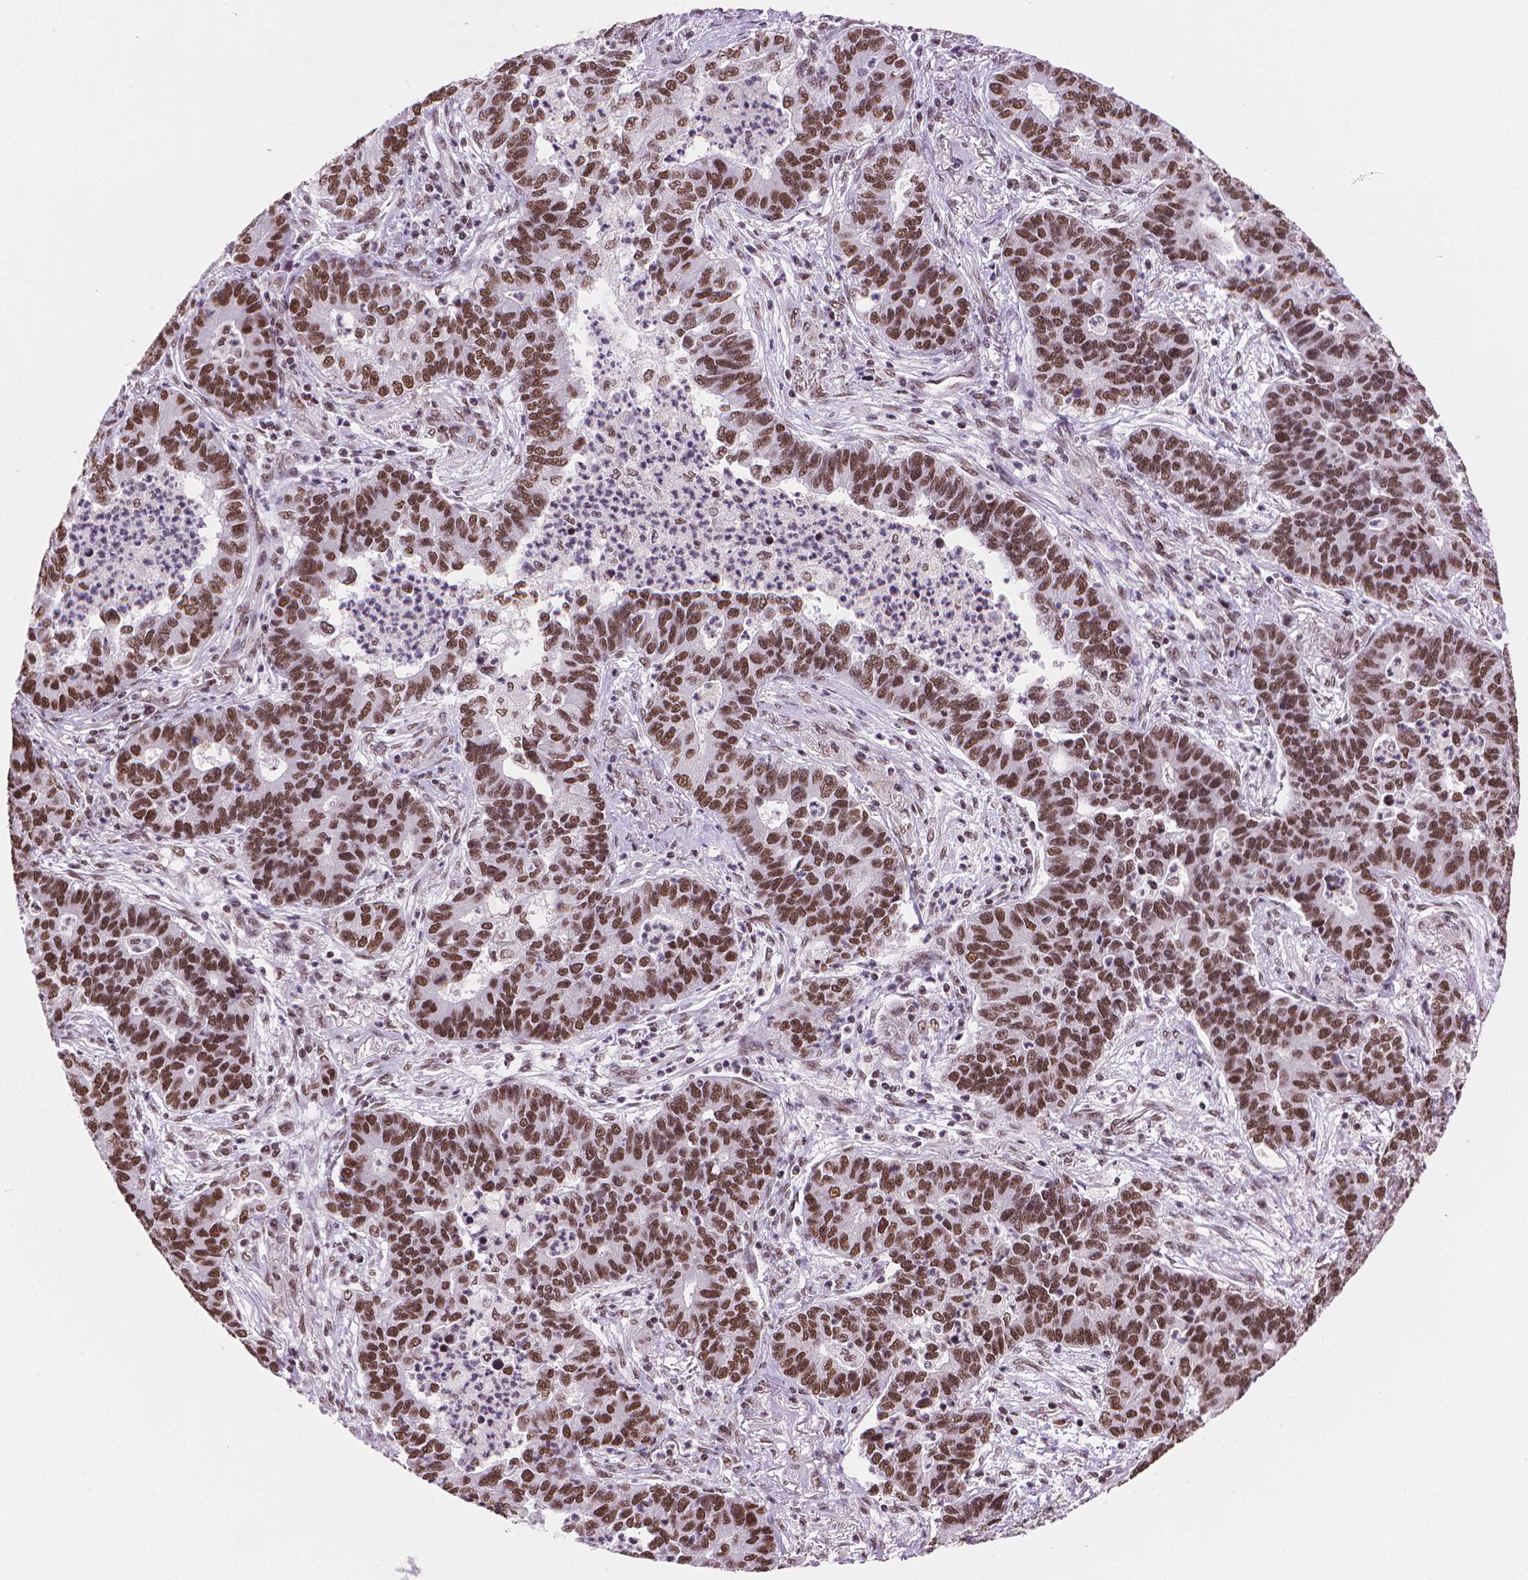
{"staining": {"intensity": "moderate", "quantity": ">75%", "location": "nuclear"}, "tissue": "lung cancer", "cell_type": "Tumor cells", "image_type": "cancer", "snomed": [{"axis": "morphology", "description": "Adenocarcinoma, NOS"}, {"axis": "topography", "description": "Lung"}], "caption": "The immunohistochemical stain shows moderate nuclear positivity in tumor cells of lung adenocarcinoma tissue. (DAB (3,3'-diaminobenzidine) IHC with brightfield microscopy, high magnification).", "gene": "RPA4", "patient": {"sex": "female", "age": 57}}